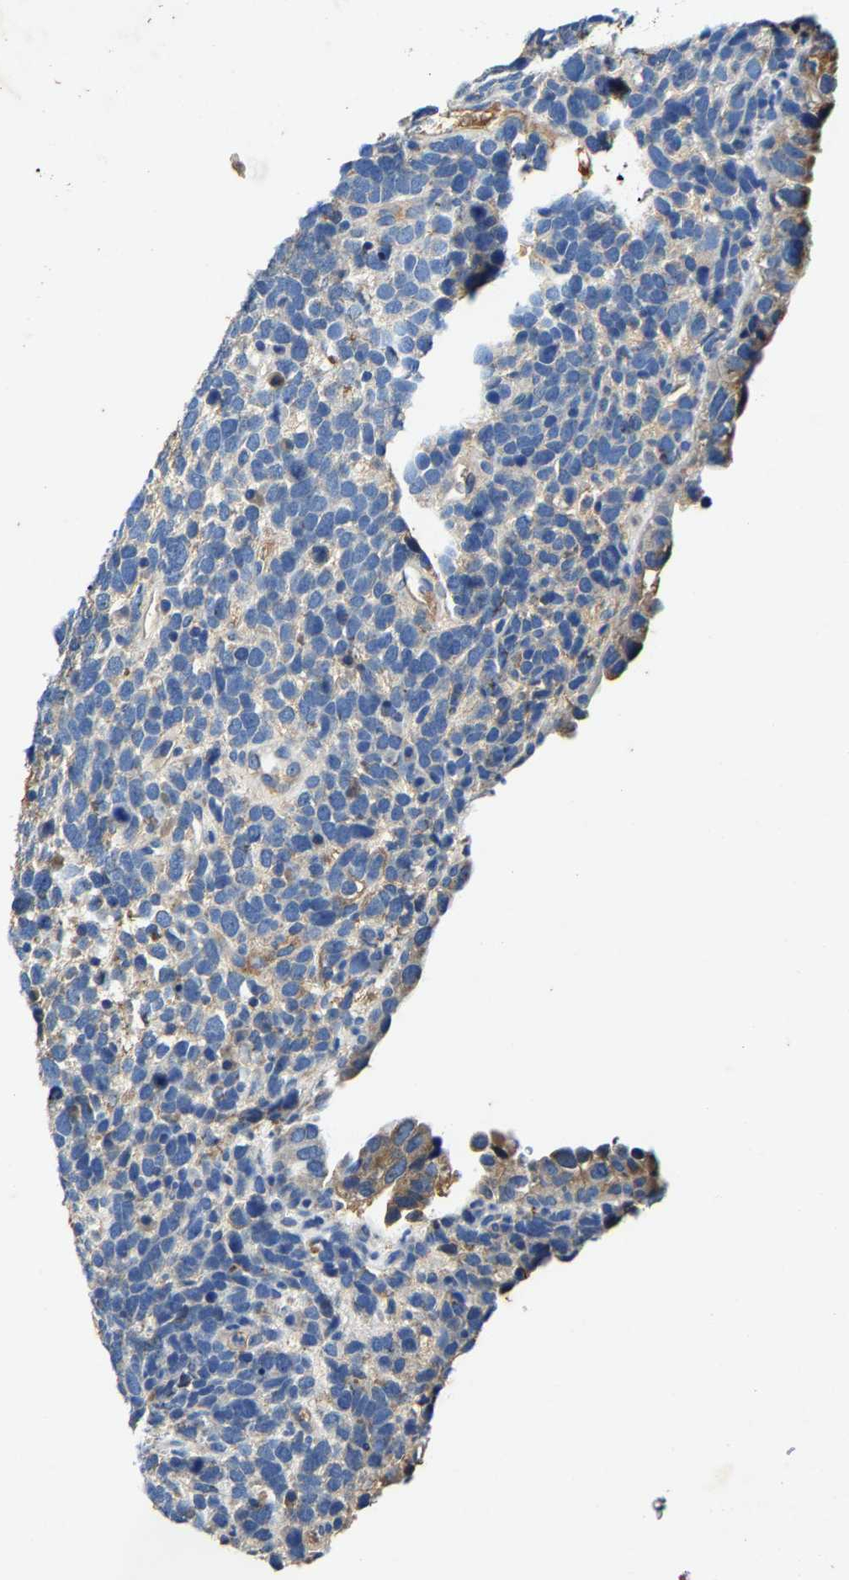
{"staining": {"intensity": "weak", "quantity": "<25%", "location": "cytoplasmic/membranous"}, "tissue": "urothelial cancer", "cell_type": "Tumor cells", "image_type": "cancer", "snomed": [{"axis": "morphology", "description": "Urothelial carcinoma, High grade"}, {"axis": "topography", "description": "Urinary bladder"}], "caption": "Immunohistochemistry (IHC) image of neoplastic tissue: urothelial cancer stained with DAB (3,3'-diaminobenzidine) displays no significant protein expression in tumor cells.", "gene": "SLC25A25", "patient": {"sex": "female", "age": 82}}